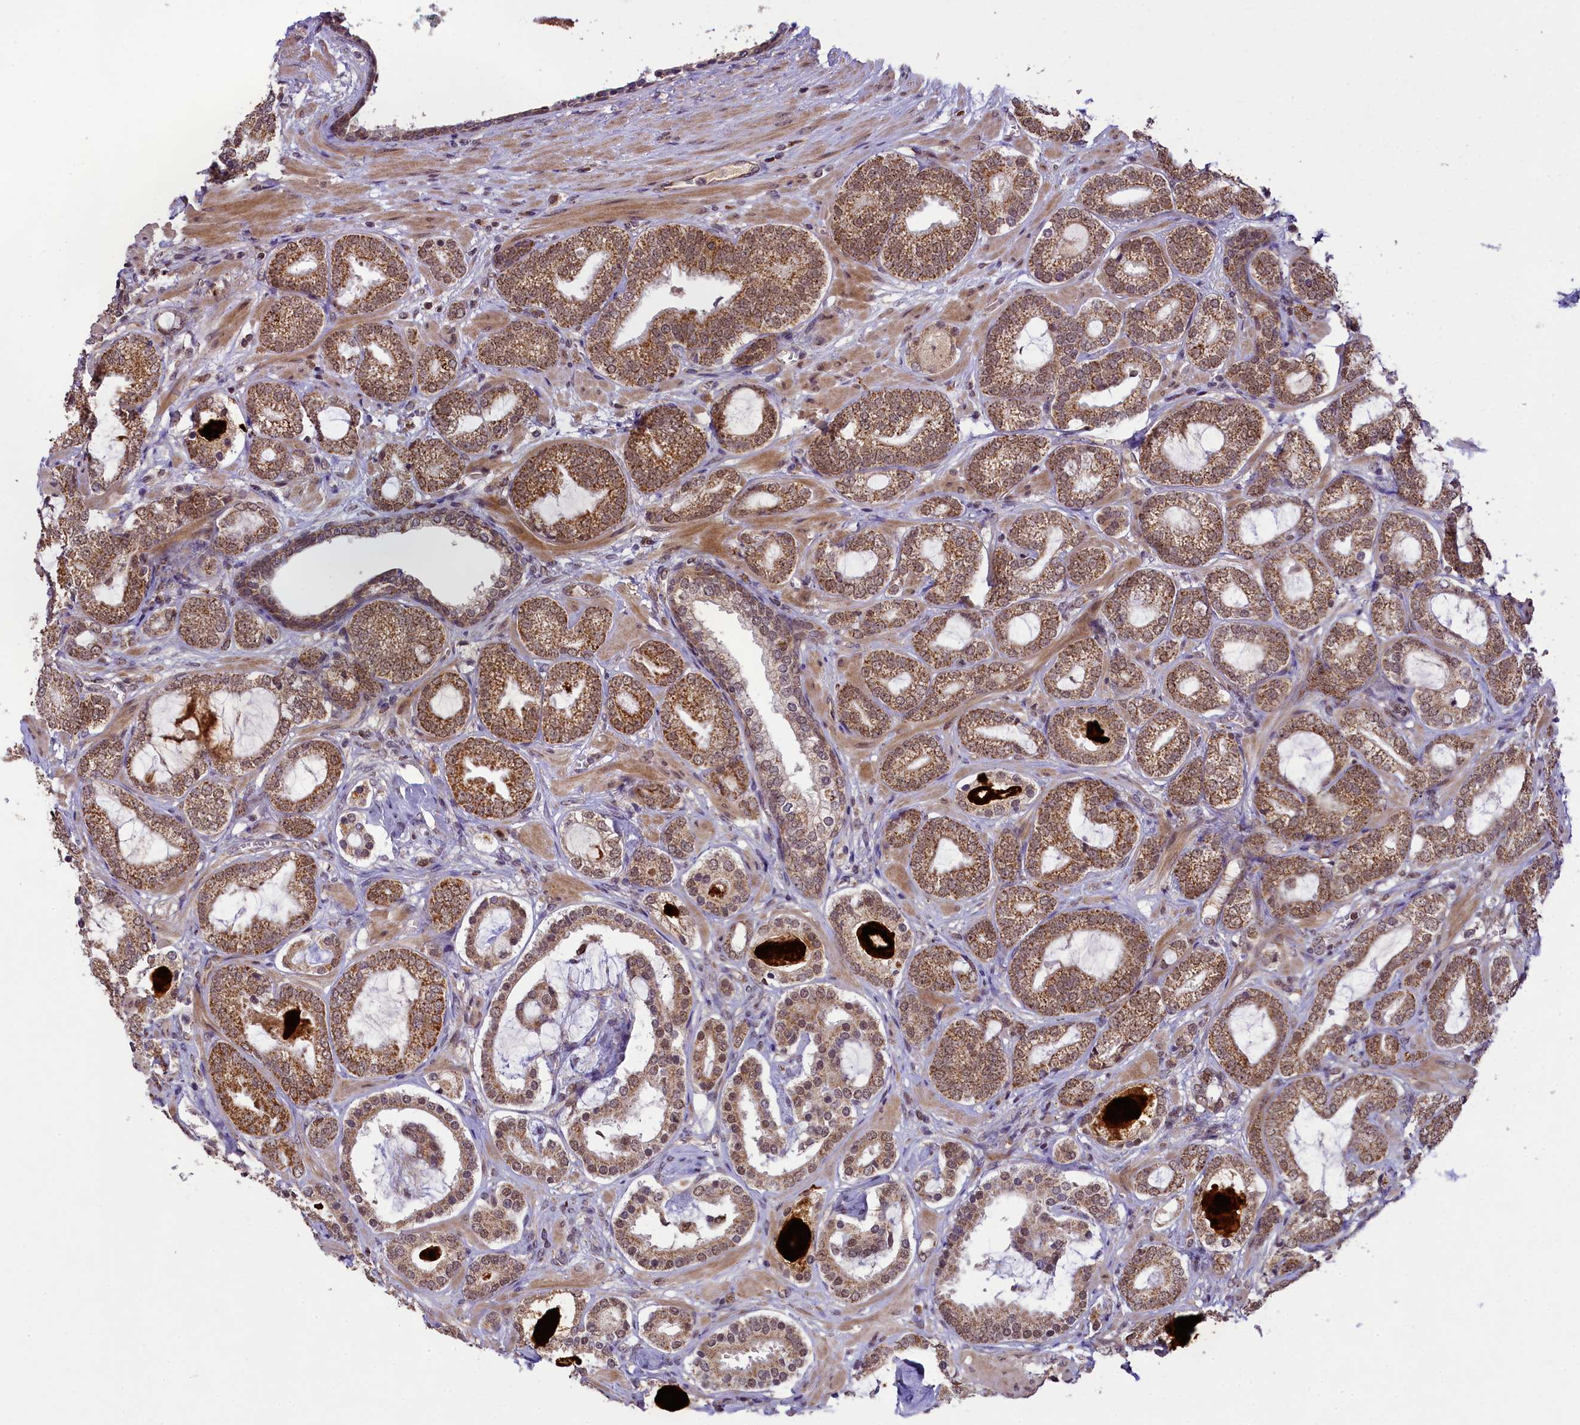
{"staining": {"intensity": "moderate", "quantity": ">75%", "location": "cytoplasmic/membranous,nuclear"}, "tissue": "prostate cancer", "cell_type": "Tumor cells", "image_type": "cancer", "snomed": [{"axis": "morphology", "description": "Adenocarcinoma, High grade"}, {"axis": "topography", "description": "Prostate"}], "caption": "The micrograph shows staining of prostate cancer, revealing moderate cytoplasmic/membranous and nuclear protein expression (brown color) within tumor cells.", "gene": "PAF1", "patient": {"sex": "male", "age": 60}}